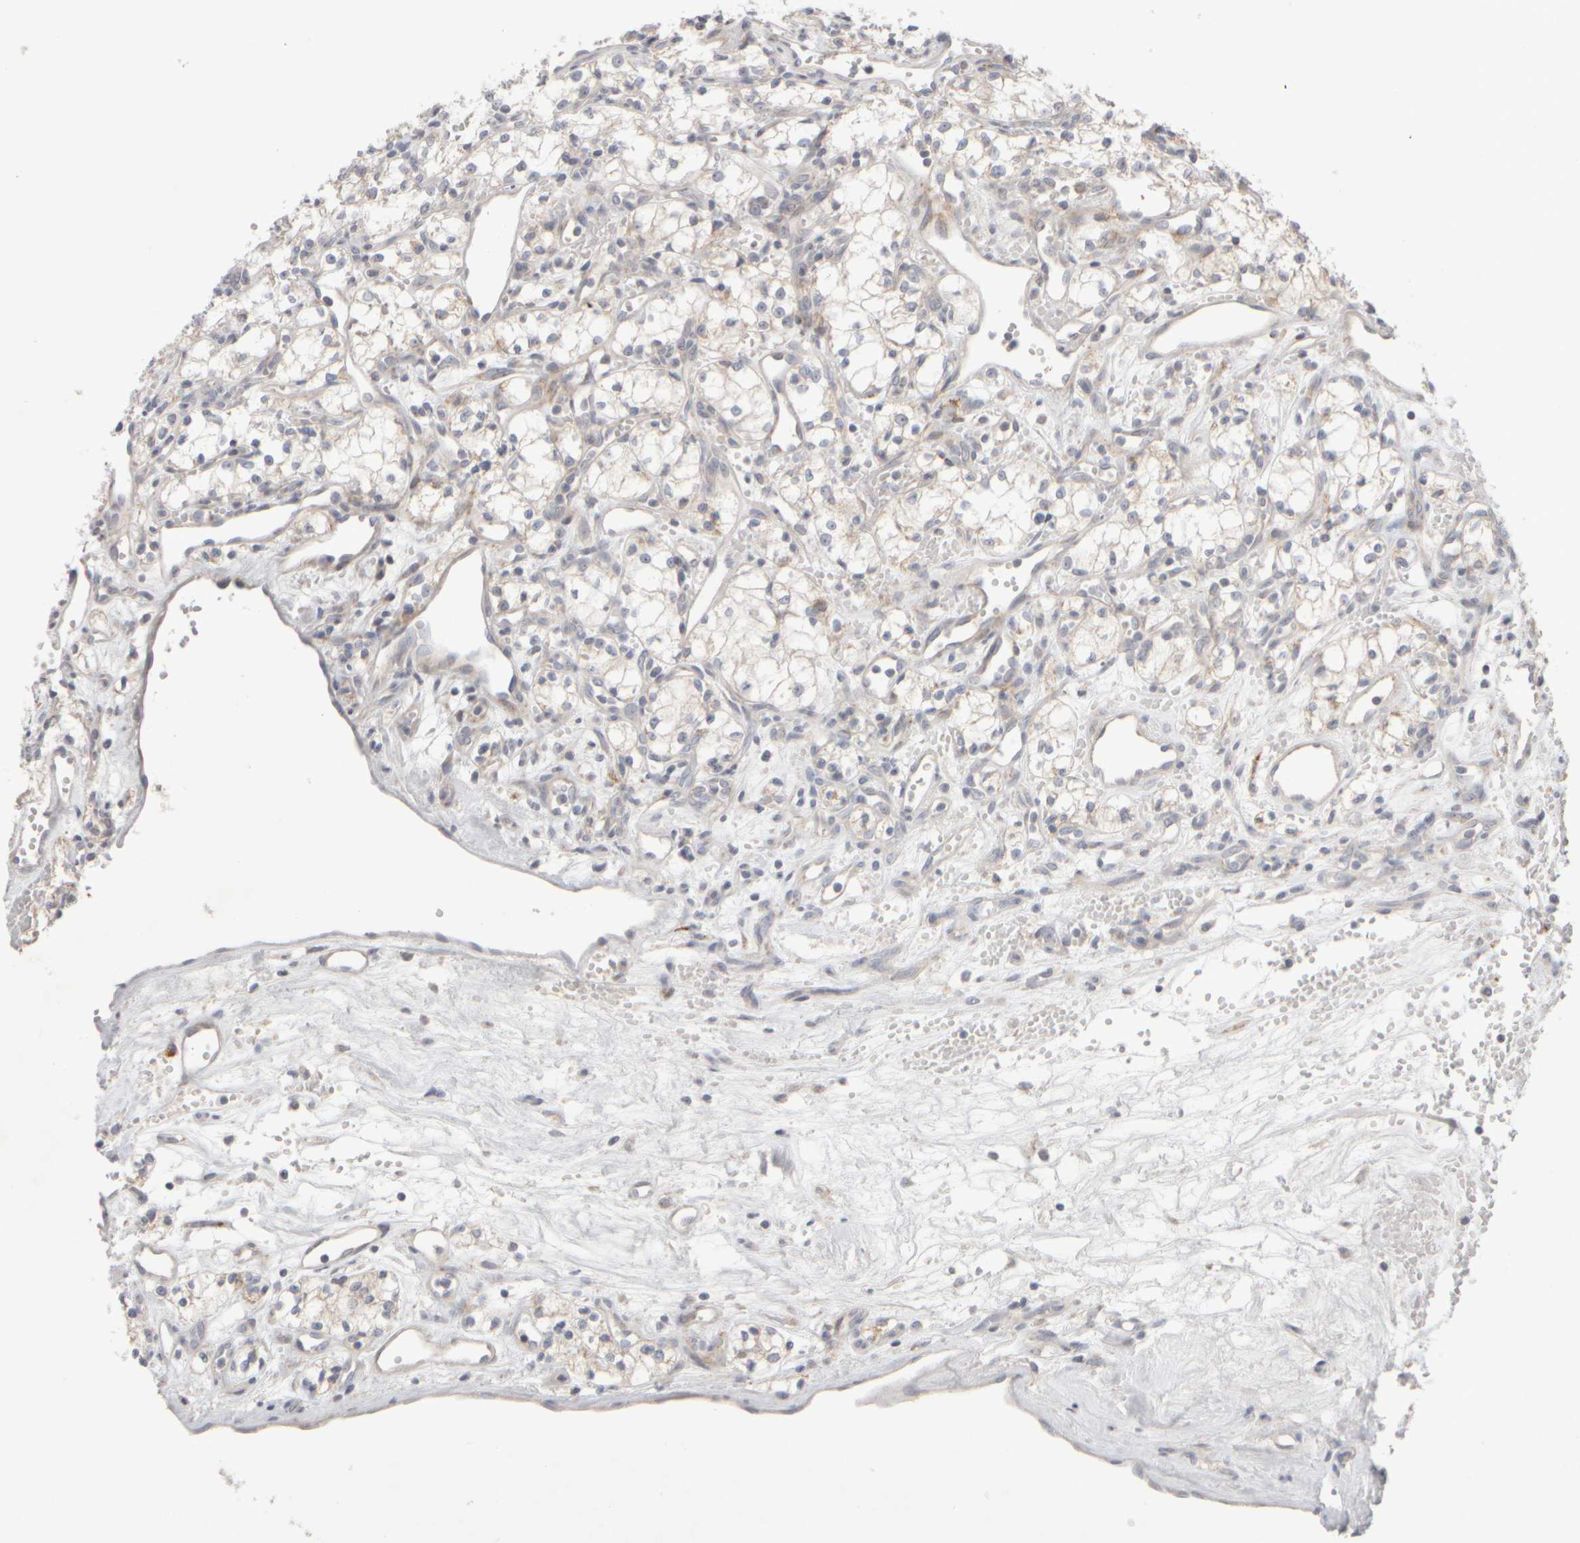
{"staining": {"intensity": "negative", "quantity": "none", "location": "none"}, "tissue": "renal cancer", "cell_type": "Tumor cells", "image_type": "cancer", "snomed": [{"axis": "morphology", "description": "Adenocarcinoma, NOS"}, {"axis": "topography", "description": "Kidney"}], "caption": "An immunohistochemistry image of renal adenocarcinoma is shown. There is no staining in tumor cells of renal adenocarcinoma.", "gene": "CHADL", "patient": {"sex": "male", "age": 59}}